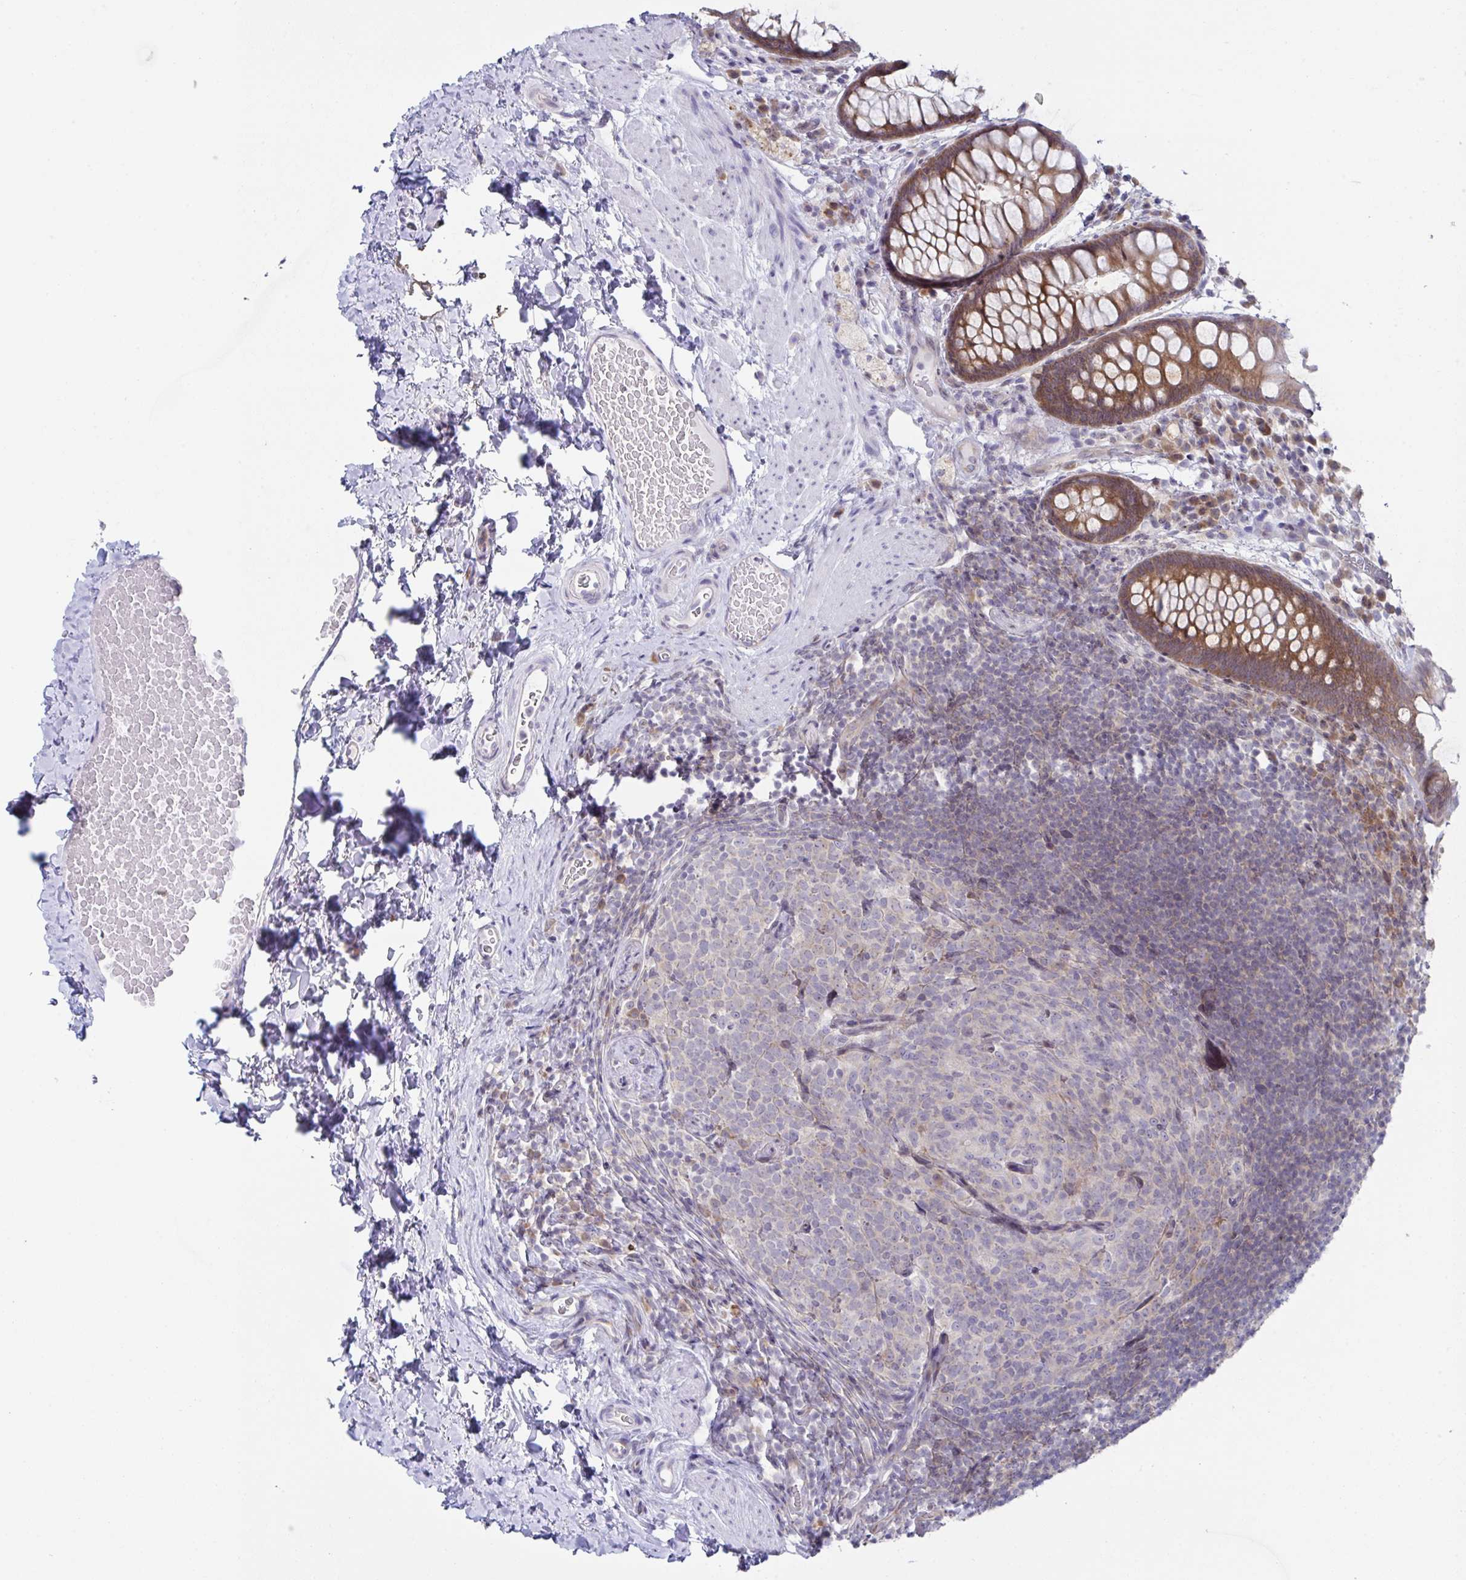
{"staining": {"intensity": "strong", "quantity": ">75%", "location": "cytoplasmic/membranous"}, "tissue": "rectum", "cell_type": "Glandular cells", "image_type": "normal", "snomed": [{"axis": "morphology", "description": "Normal tissue, NOS"}, {"axis": "topography", "description": "Rectum"}], "caption": "Immunohistochemistry (IHC) of benign rectum displays high levels of strong cytoplasmic/membranous staining in approximately >75% of glandular cells.", "gene": "FAU", "patient": {"sex": "female", "age": 69}}